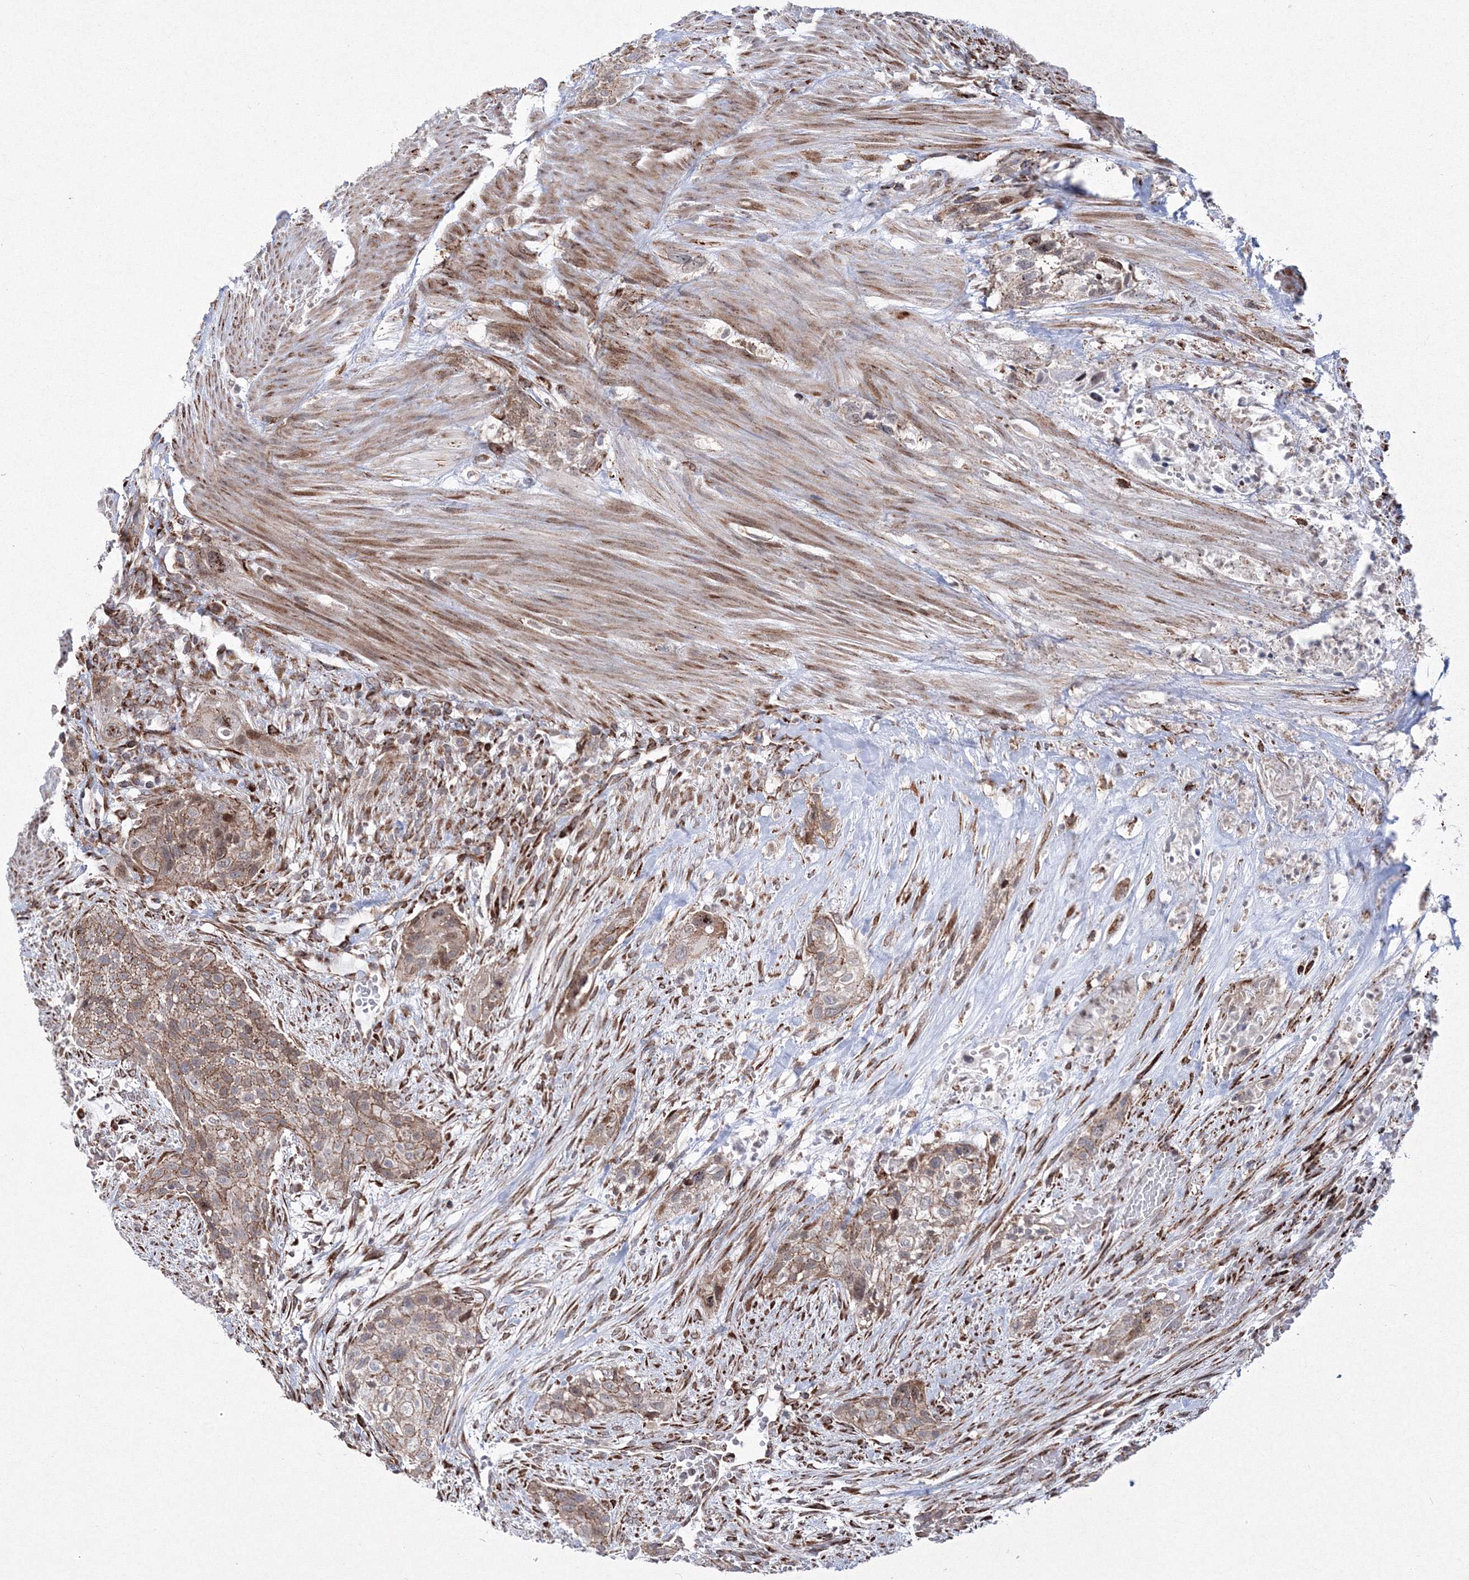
{"staining": {"intensity": "moderate", "quantity": ">75%", "location": "cytoplasmic/membranous"}, "tissue": "urothelial cancer", "cell_type": "Tumor cells", "image_type": "cancer", "snomed": [{"axis": "morphology", "description": "Urothelial carcinoma, High grade"}, {"axis": "topography", "description": "Urinary bladder"}], "caption": "Moderate cytoplasmic/membranous expression for a protein is present in about >75% of tumor cells of urothelial cancer using immunohistochemistry (IHC).", "gene": "EFCAB12", "patient": {"sex": "male", "age": 35}}